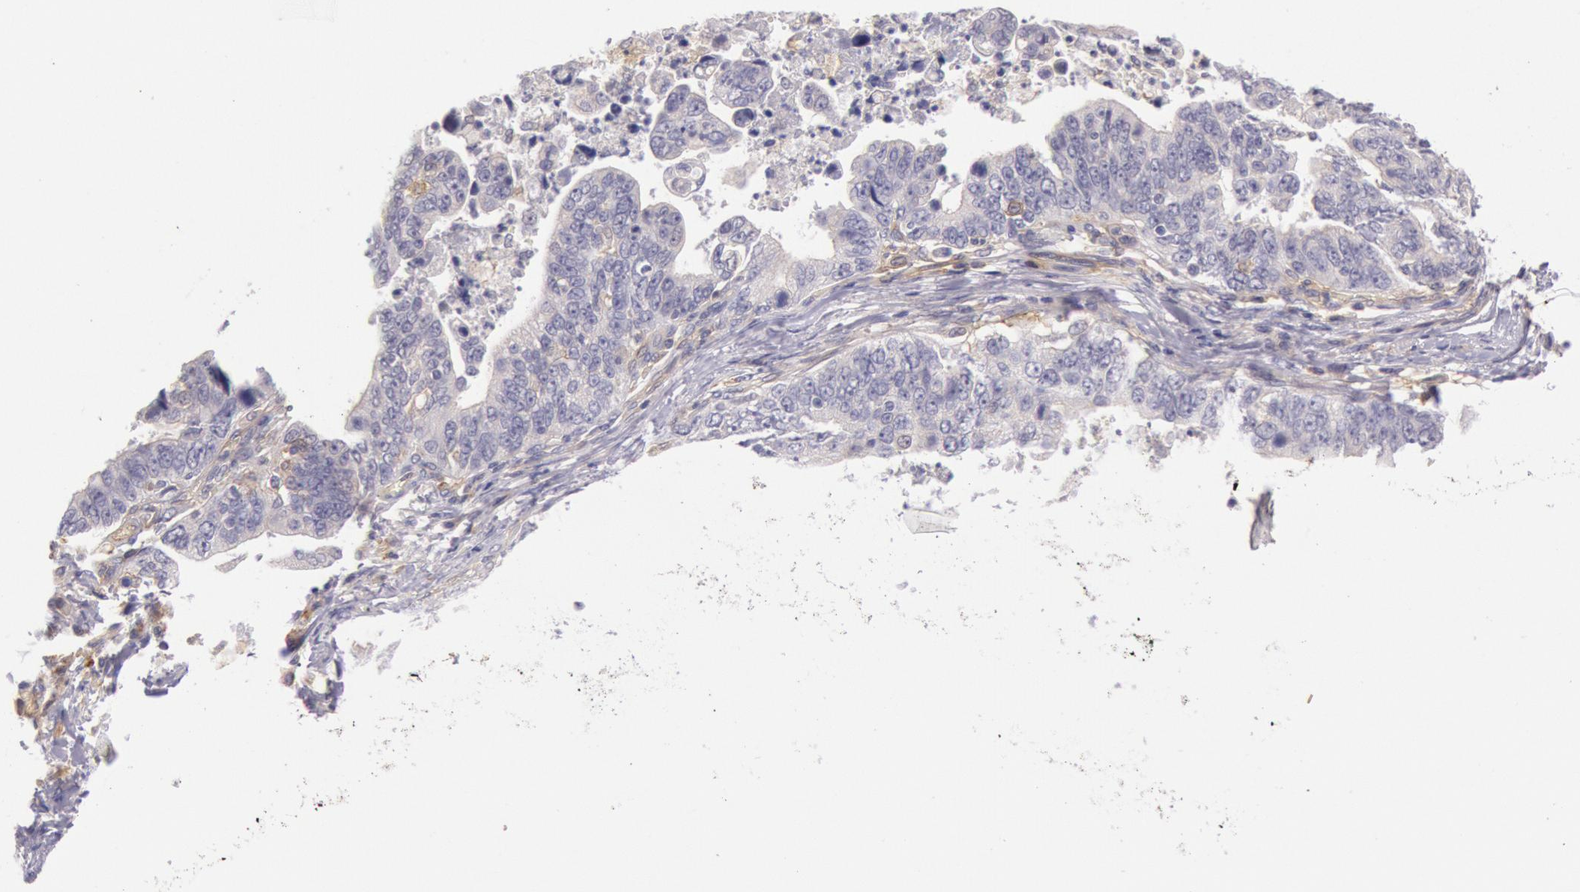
{"staining": {"intensity": "negative", "quantity": "none", "location": "none"}, "tissue": "stomach cancer", "cell_type": "Tumor cells", "image_type": "cancer", "snomed": [{"axis": "morphology", "description": "Adenocarcinoma, NOS"}, {"axis": "topography", "description": "Stomach, upper"}], "caption": "The image displays no staining of tumor cells in stomach cancer (adenocarcinoma).", "gene": "MYO5A", "patient": {"sex": "female", "age": 50}}